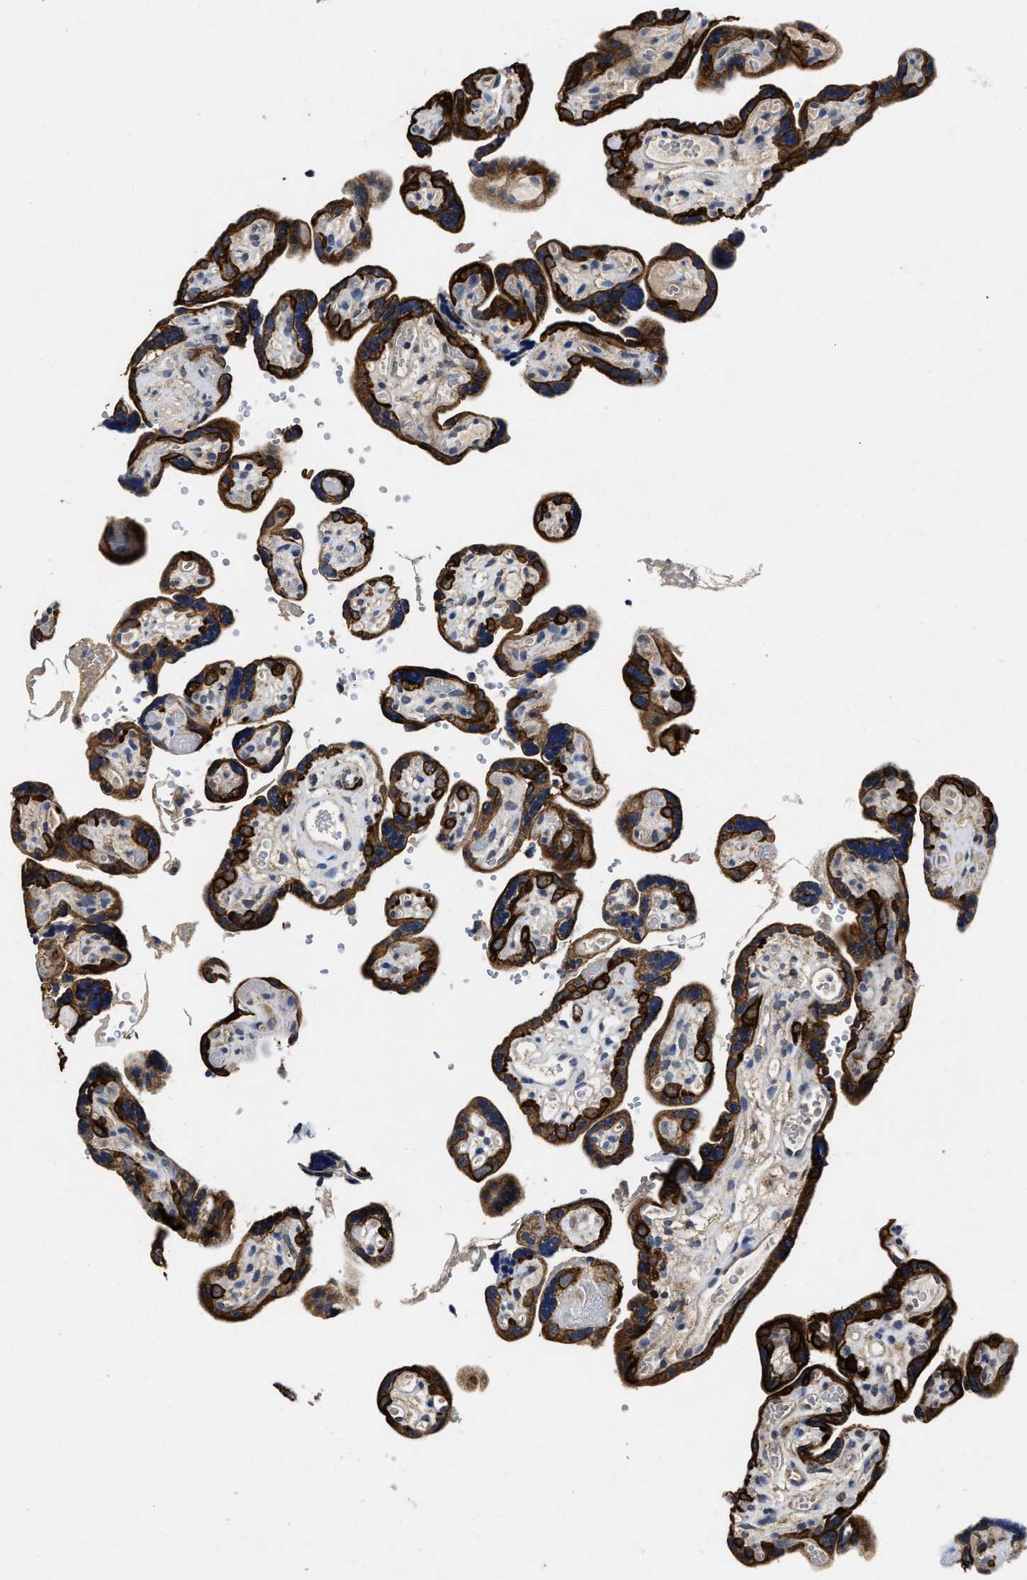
{"staining": {"intensity": "strong", "quantity": ">75%", "location": "cytoplasmic/membranous"}, "tissue": "placenta", "cell_type": "Trophoblastic cells", "image_type": "normal", "snomed": [{"axis": "morphology", "description": "Normal tissue, NOS"}, {"axis": "topography", "description": "Placenta"}], "caption": "Protein expression analysis of benign placenta demonstrates strong cytoplasmic/membranous positivity in approximately >75% of trophoblastic cells.", "gene": "CTNNA1", "patient": {"sex": "female", "age": 30}}